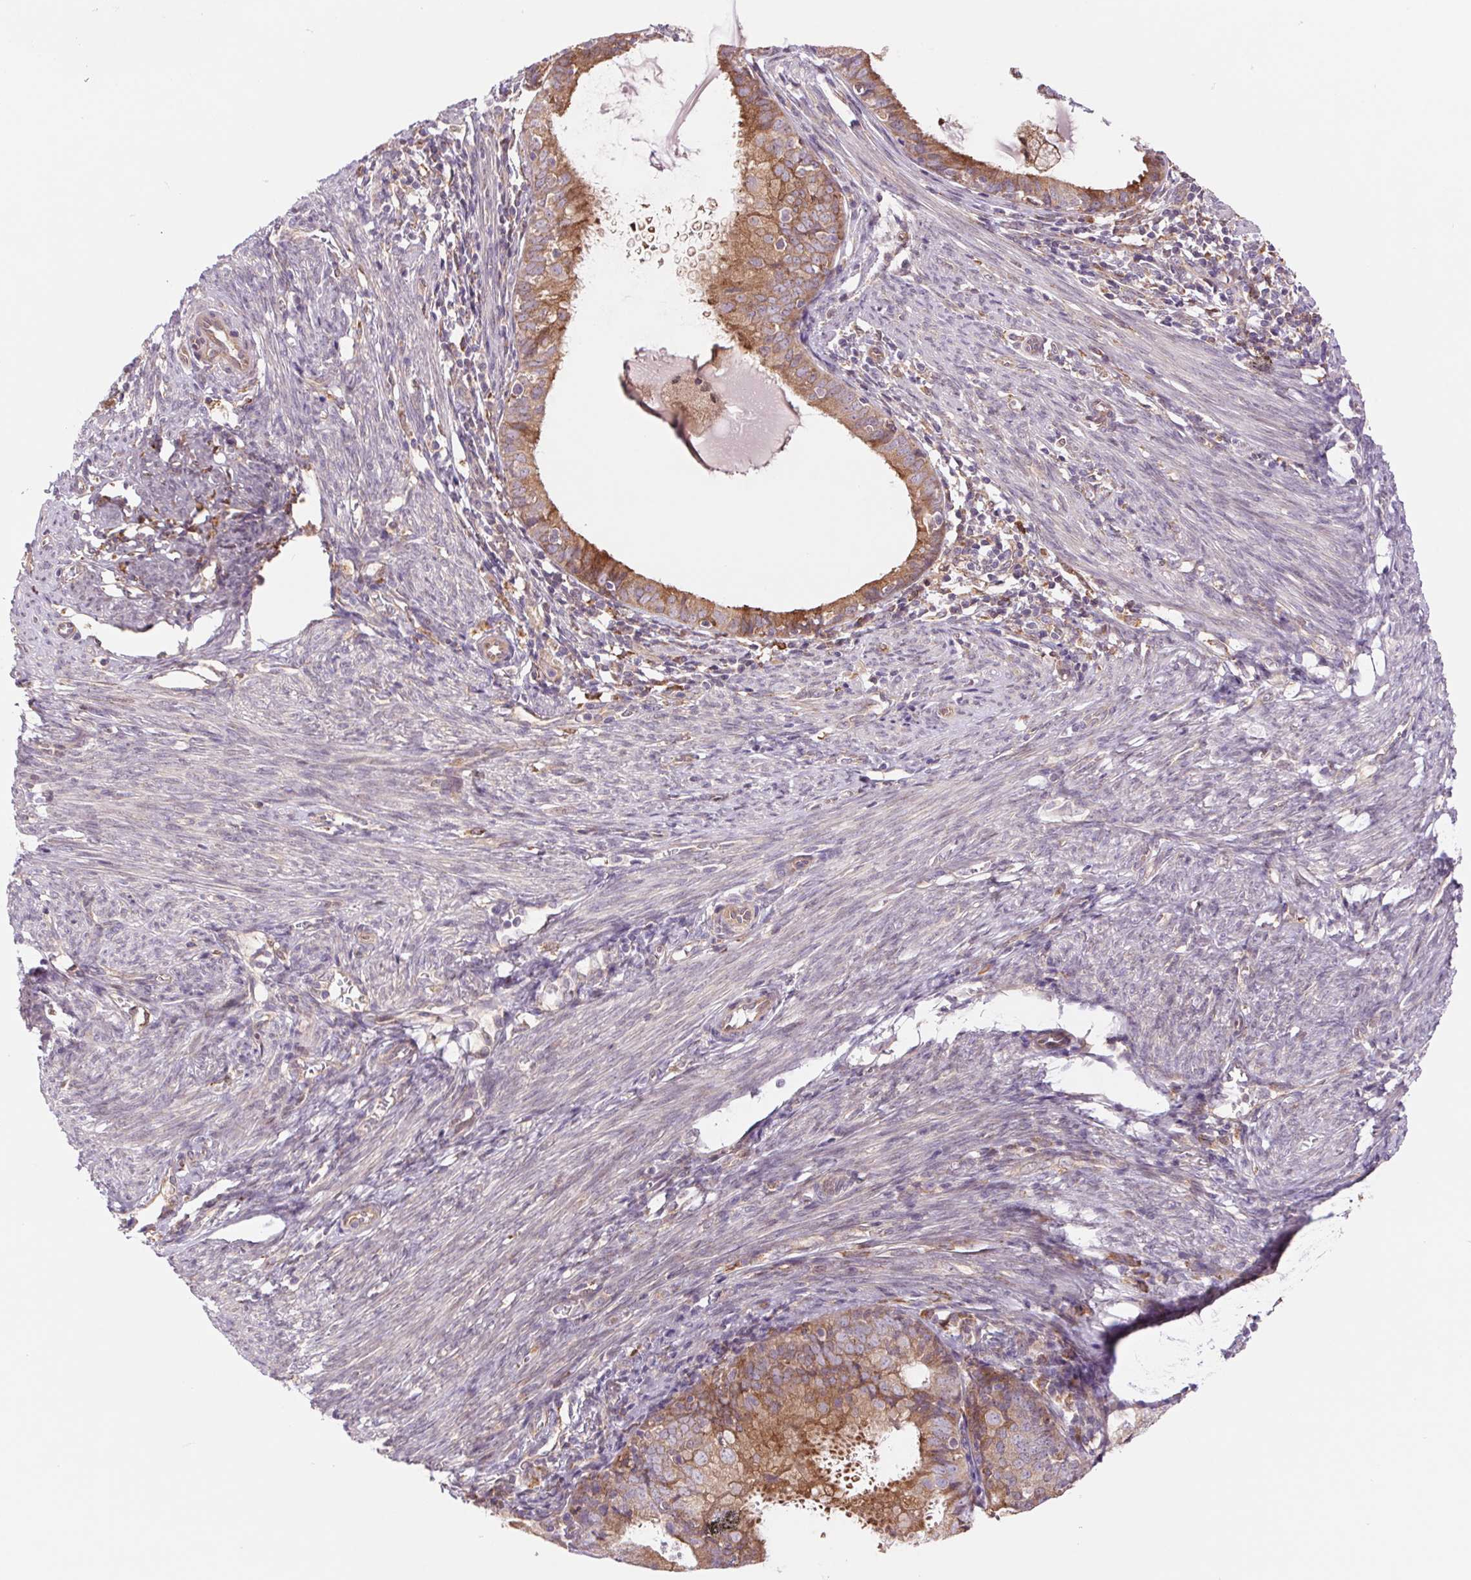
{"staining": {"intensity": "moderate", "quantity": ">75%", "location": "cytoplasmic/membranous"}, "tissue": "endometrial cancer", "cell_type": "Tumor cells", "image_type": "cancer", "snomed": [{"axis": "morphology", "description": "Adenocarcinoma, NOS"}, {"axis": "topography", "description": "Endometrium"}], "caption": "Adenocarcinoma (endometrial) was stained to show a protein in brown. There is medium levels of moderate cytoplasmic/membranous positivity in approximately >75% of tumor cells.", "gene": "KLHL20", "patient": {"sex": "female", "age": 57}}